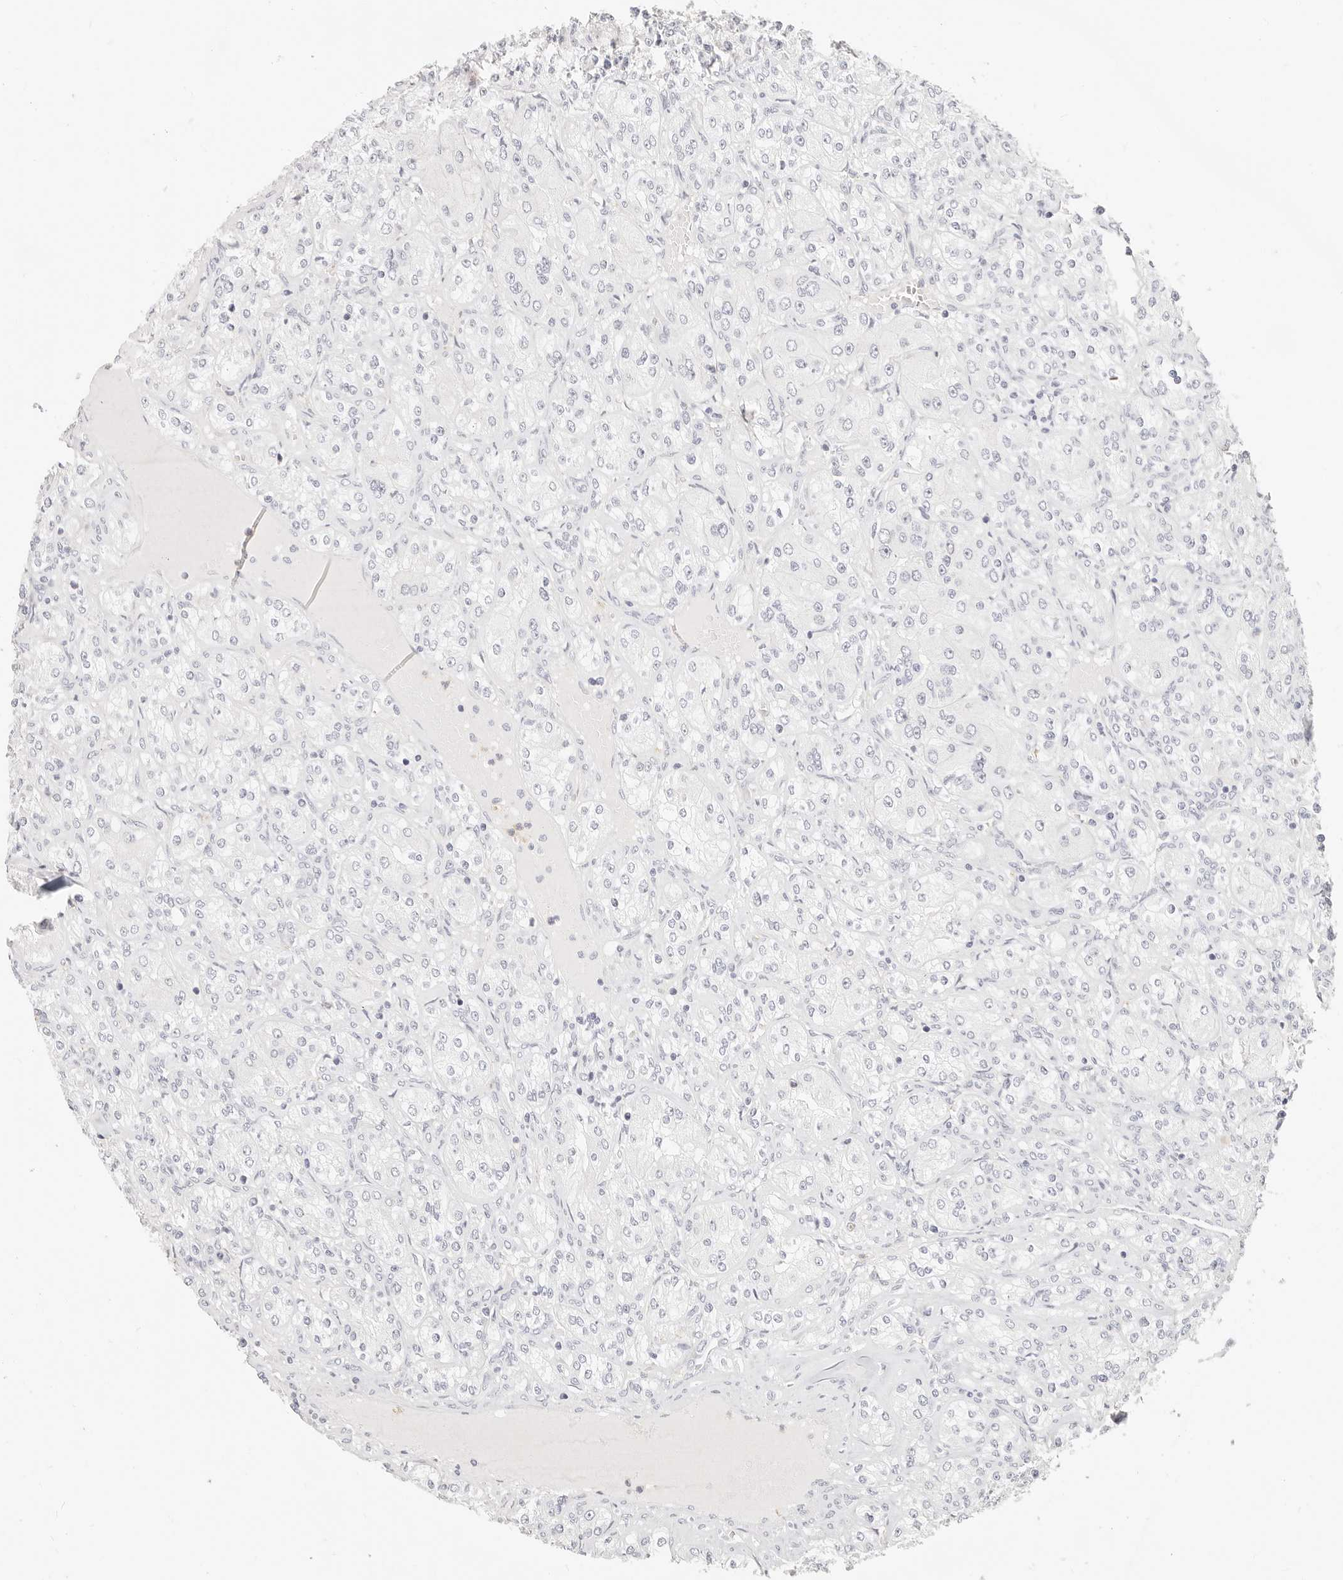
{"staining": {"intensity": "negative", "quantity": "none", "location": "none"}, "tissue": "renal cancer", "cell_type": "Tumor cells", "image_type": "cancer", "snomed": [{"axis": "morphology", "description": "Adenocarcinoma, NOS"}, {"axis": "topography", "description": "Kidney"}], "caption": "High magnification brightfield microscopy of renal adenocarcinoma stained with DAB (3,3'-diaminobenzidine) (brown) and counterstained with hematoxylin (blue): tumor cells show no significant expression.", "gene": "ASCL1", "patient": {"sex": "male", "age": 77}}